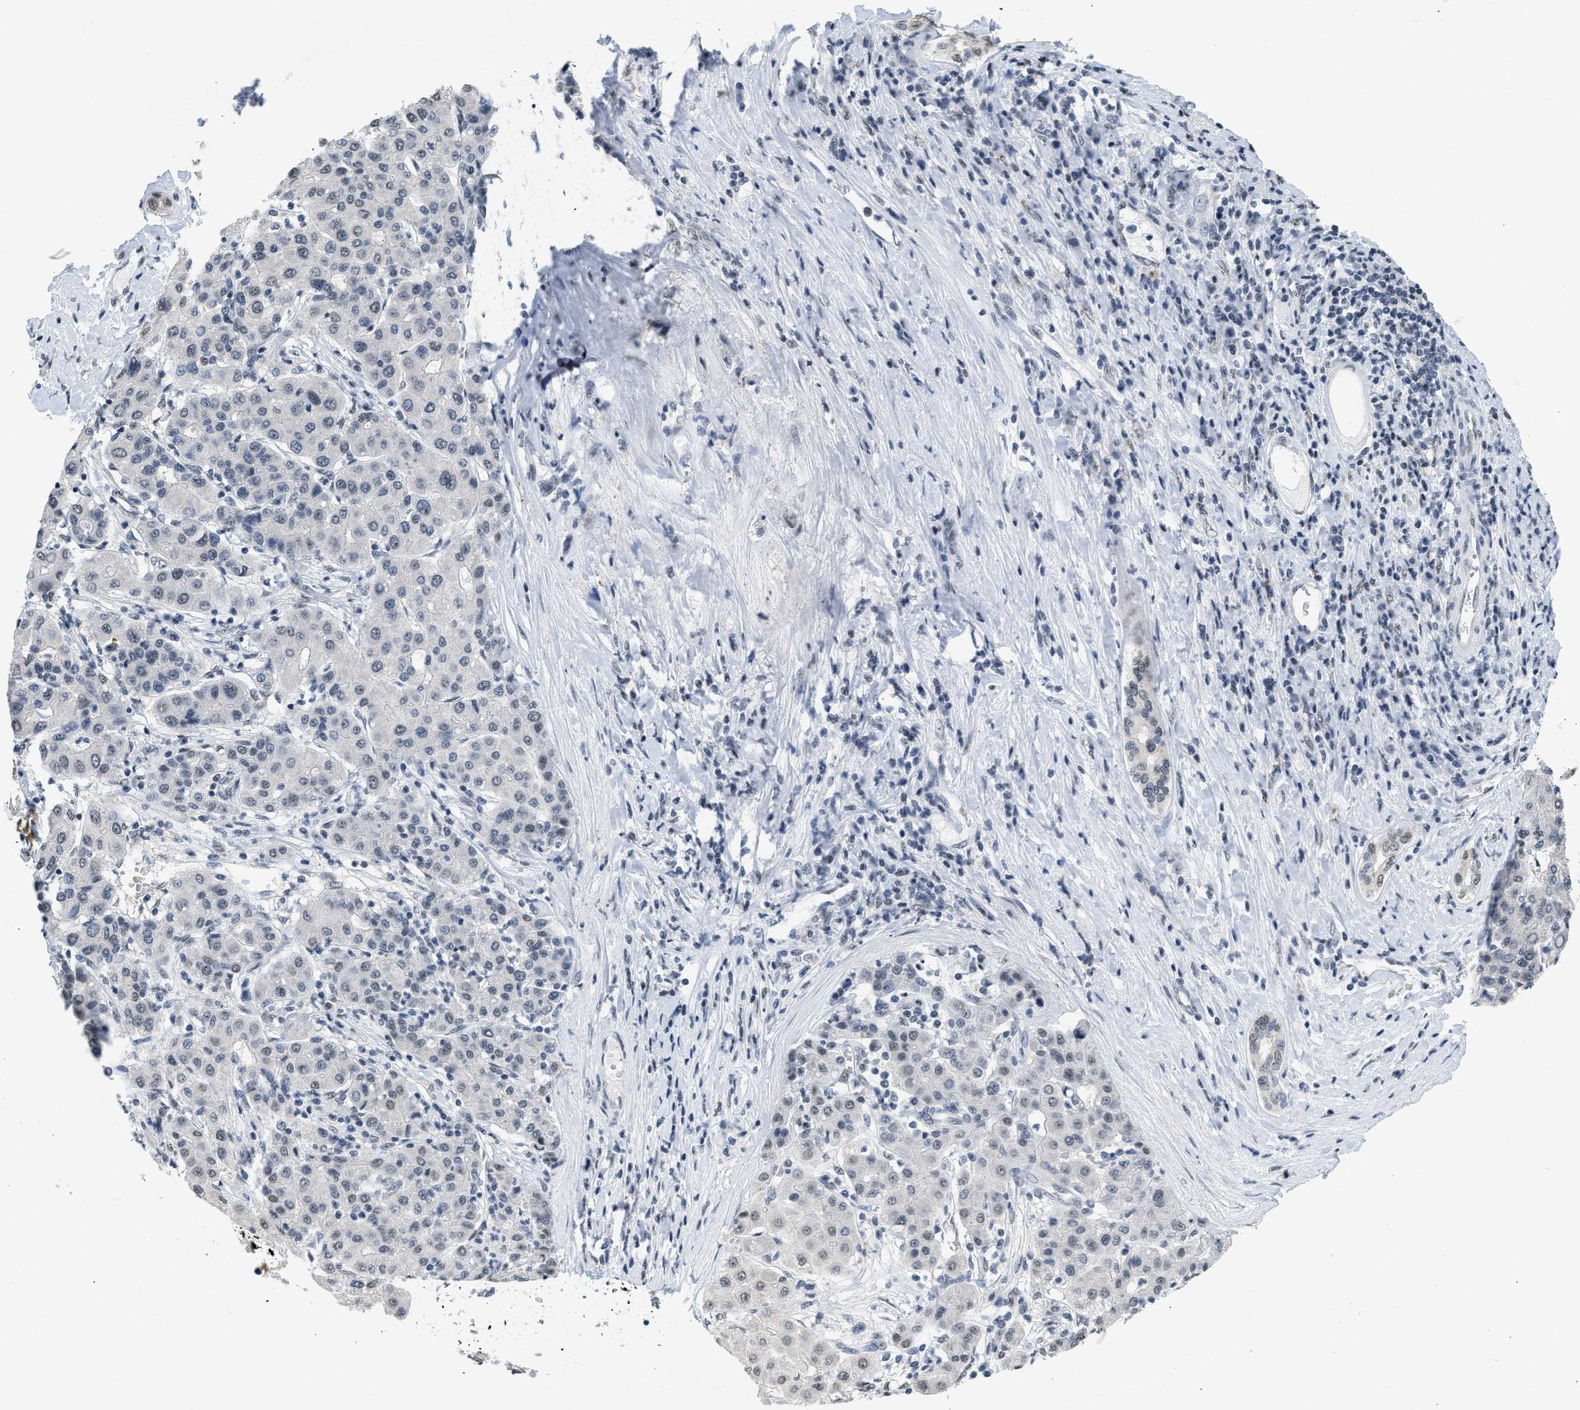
{"staining": {"intensity": "negative", "quantity": "none", "location": "none"}, "tissue": "liver cancer", "cell_type": "Tumor cells", "image_type": "cancer", "snomed": [{"axis": "morphology", "description": "Carcinoma, Hepatocellular, NOS"}, {"axis": "topography", "description": "Liver"}], "caption": "Immunohistochemistry (IHC) photomicrograph of neoplastic tissue: human liver cancer stained with DAB (3,3'-diaminobenzidine) exhibits no significant protein staining in tumor cells.", "gene": "RAF1", "patient": {"sex": "male", "age": 65}}